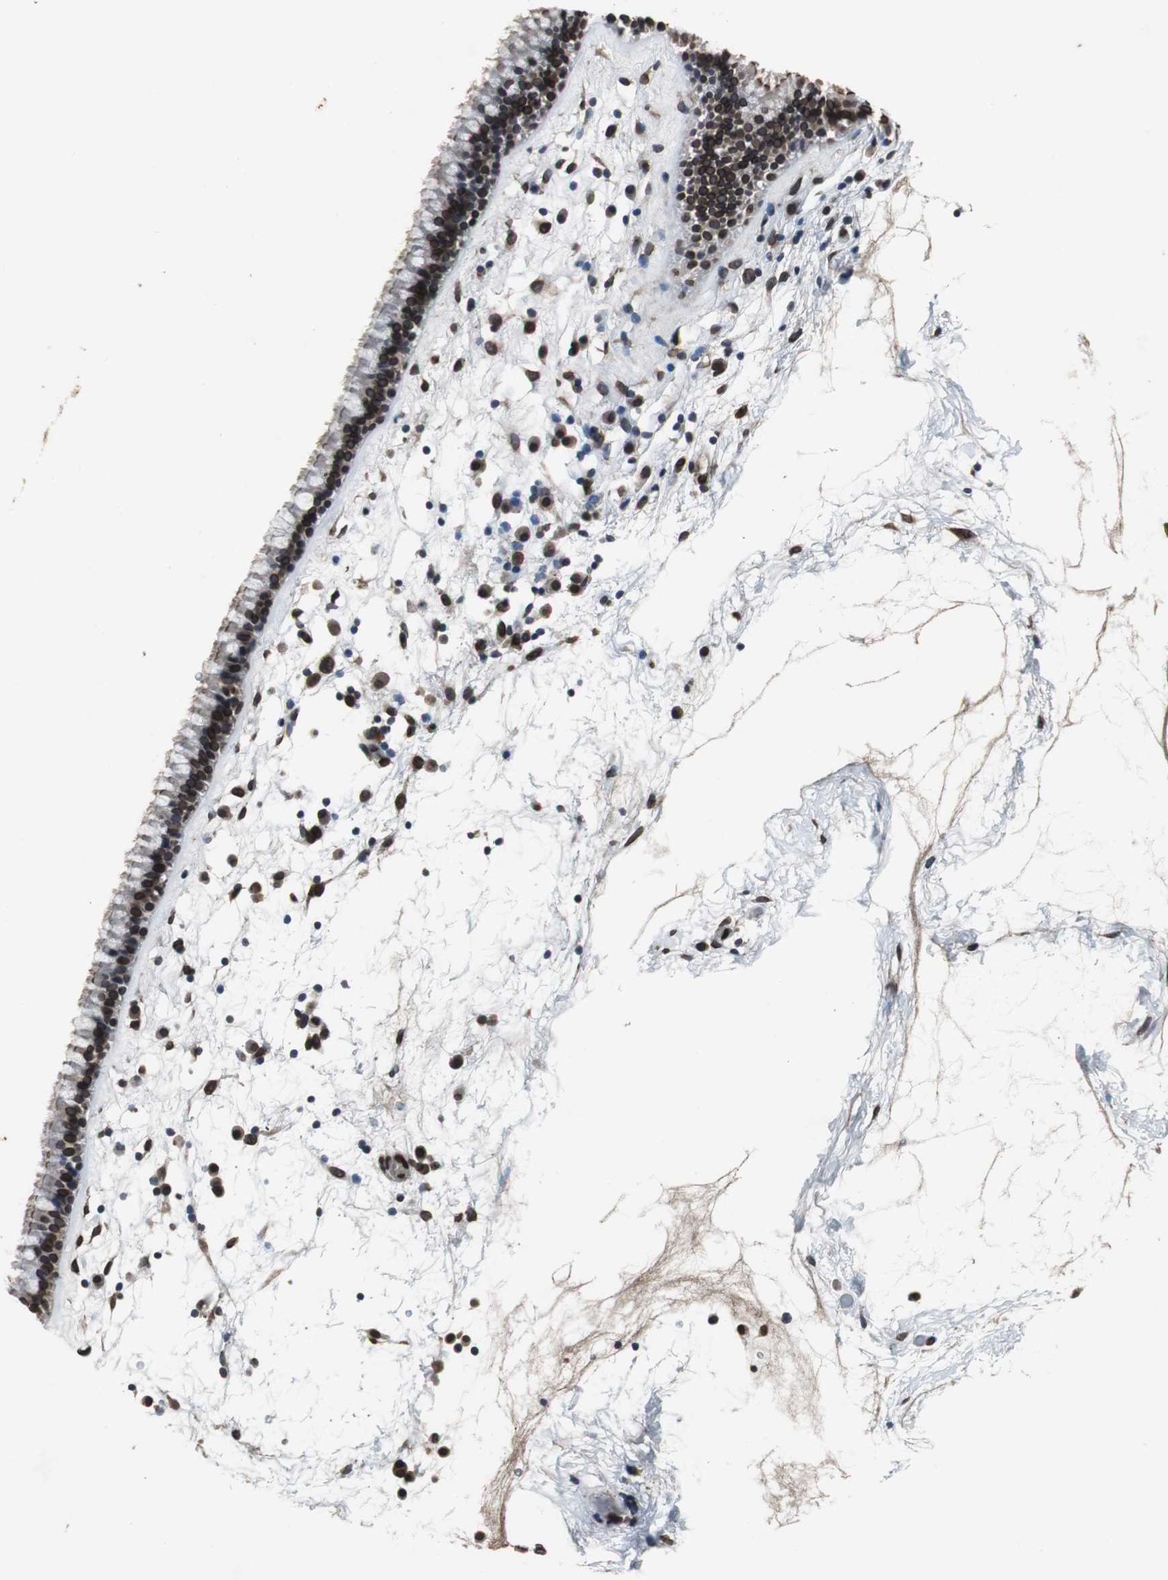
{"staining": {"intensity": "strong", "quantity": ">75%", "location": "cytoplasmic/membranous,nuclear"}, "tissue": "nasopharynx", "cell_type": "Respiratory epithelial cells", "image_type": "normal", "snomed": [{"axis": "morphology", "description": "Normal tissue, NOS"}, {"axis": "morphology", "description": "Inflammation, NOS"}, {"axis": "topography", "description": "Nasopharynx"}], "caption": "Immunohistochemical staining of unremarkable human nasopharynx reveals high levels of strong cytoplasmic/membranous,nuclear positivity in about >75% of respiratory epithelial cells.", "gene": "LMNA", "patient": {"sex": "male", "age": 48}}